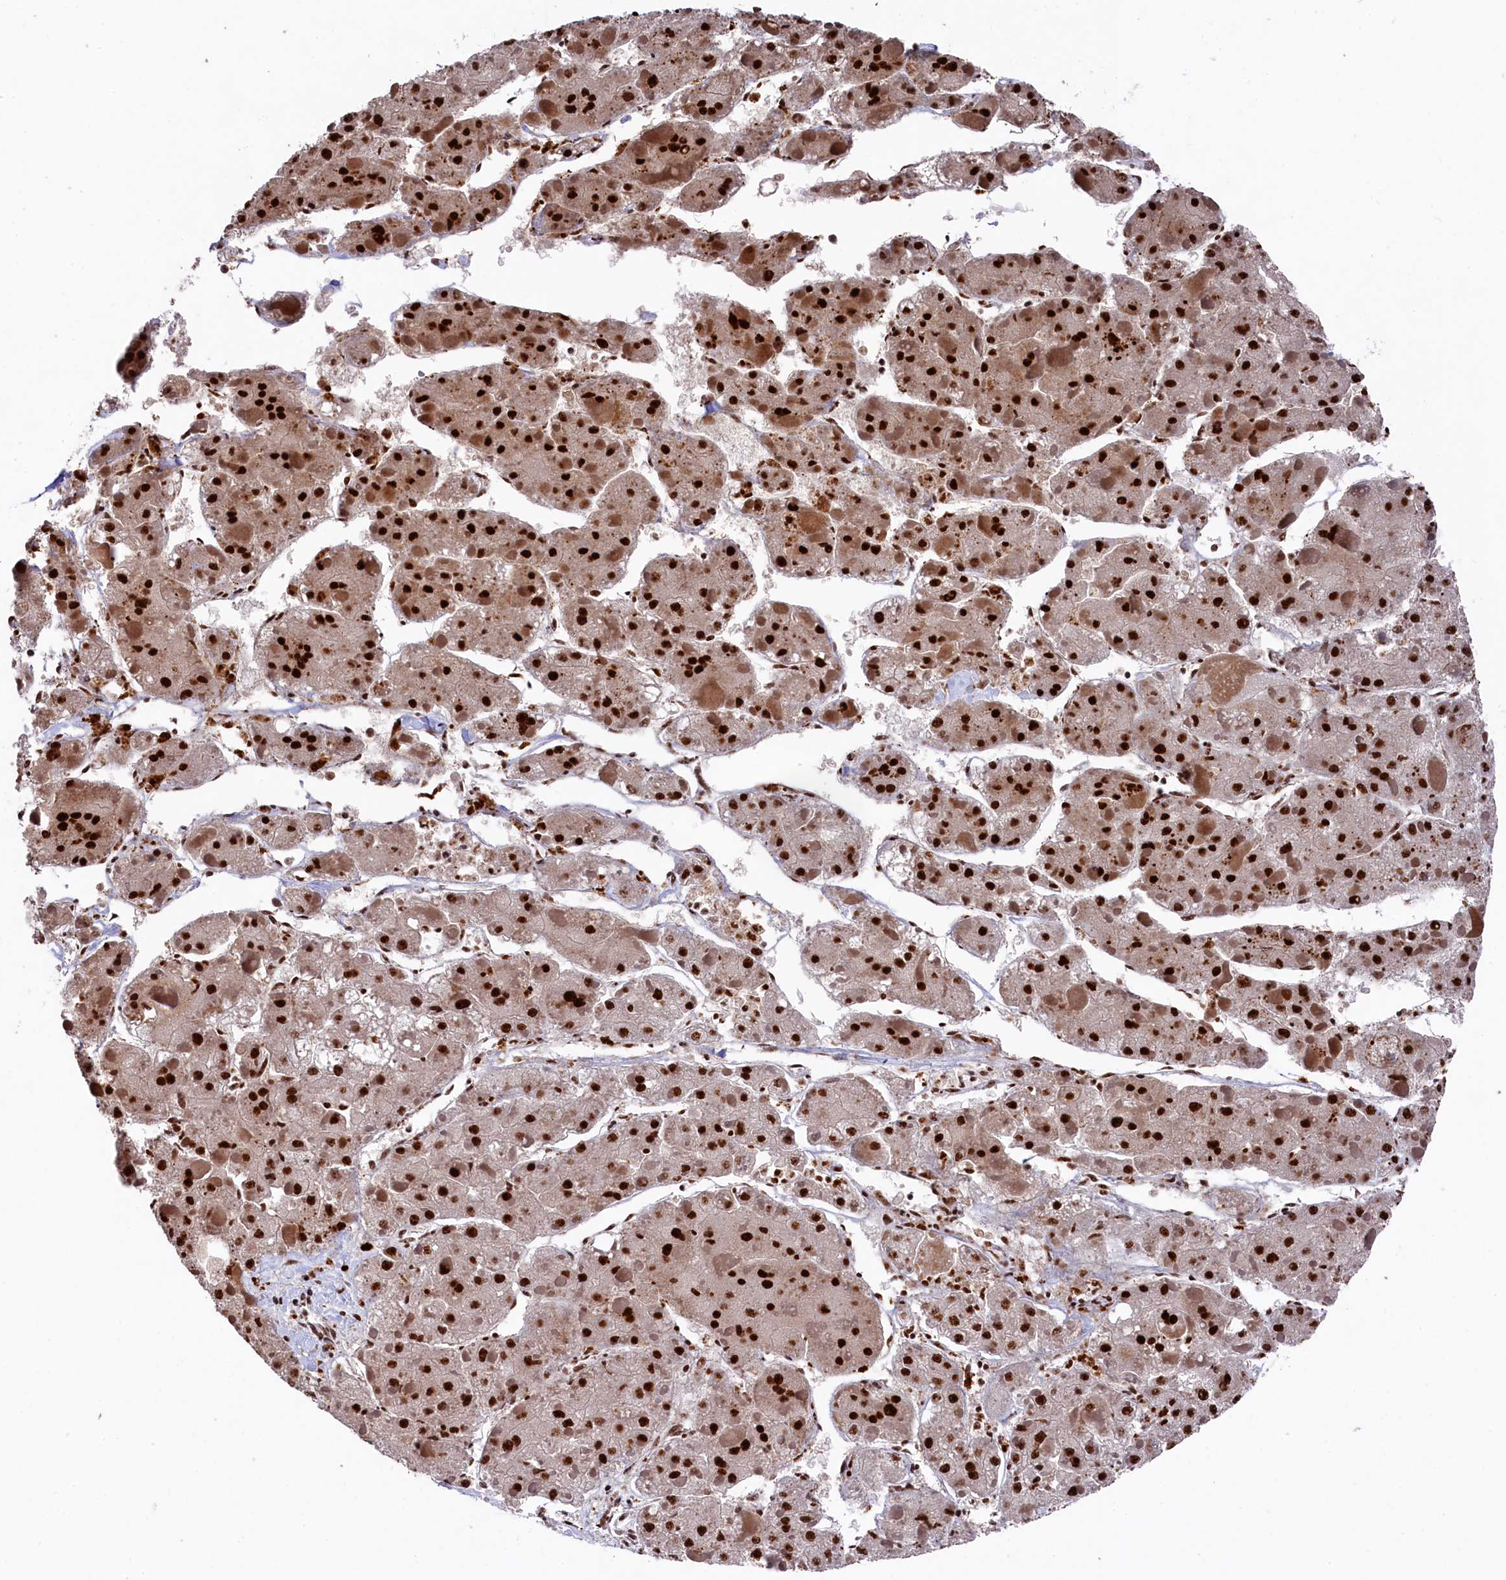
{"staining": {"intensity": "strong", "quantity": ">75%", "location": "nuclear"}, "tissue": "liver cancer", "cell_type": "Tumor cells", "image_type": "cancer", "snomed": [{"axis": "morphology", "description": "Carcinoma, Hepatocellular, NOS"}, {"axis": "topography", "description": "Liver"}], "caption": "Protein staining displays strong nuclear expression in approximately >75% of tumor cells in hepatocellular carcinoma (liver).", "gene": "PRPF31", "patient": {"sex": "female", "age": 73}}